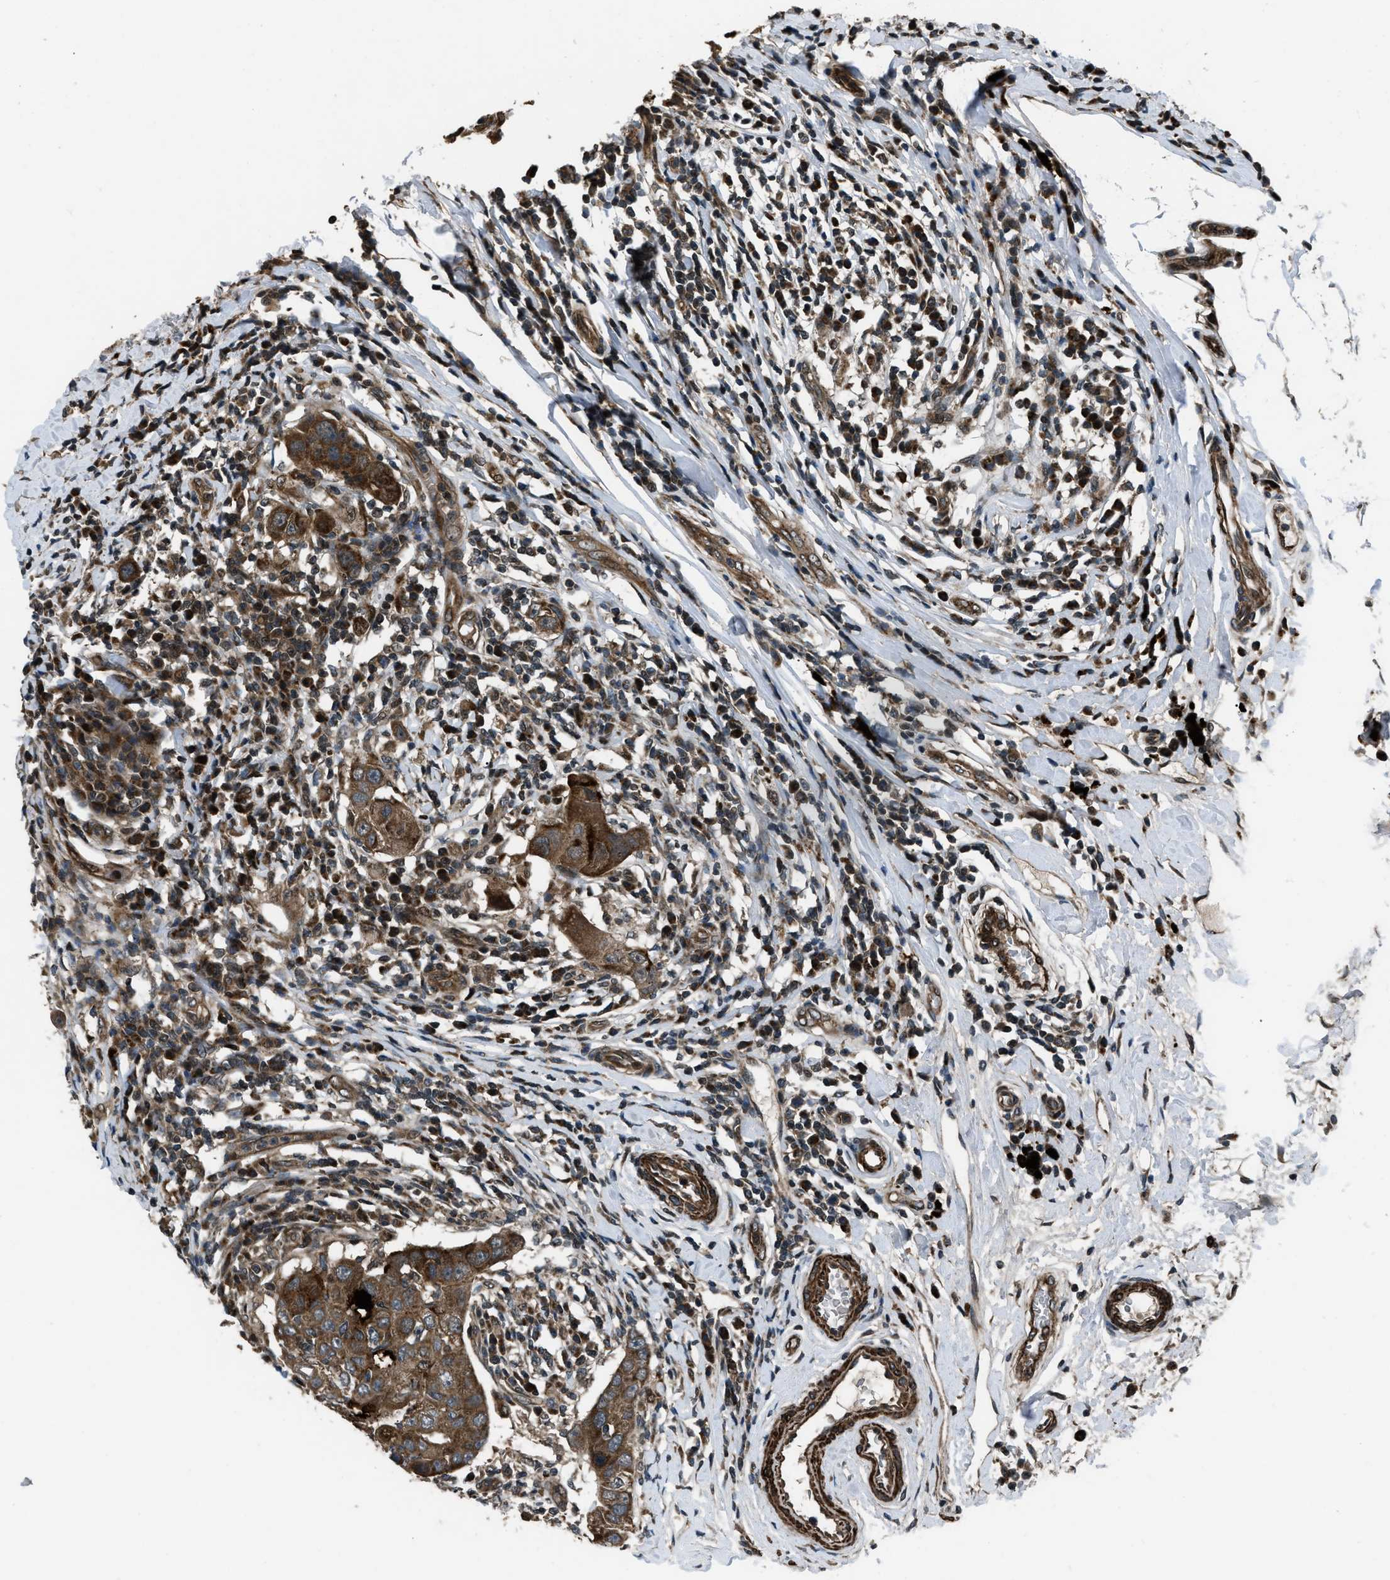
{"staining": {"intensity": "strong", "quantity": ">75%", "location": "cytoplasmic/membranous"}, "tissue": "breast cancer", "cell_type": "Tumor cells", "image_type": "cancer", "snomed": [{"axis": "morphology", "description": "Duct carcinoma"}, {"axis": "topography", "description": "Breast"}], "caption": "Breast invasive ductal carcinoma was stained to show a protein in brown. There is high levels of strong cytoplasmic/membranous staining in about >75% of tumor cells.", "gene": "IRAK4", "patient": {"sex": "female", "age": 27}}